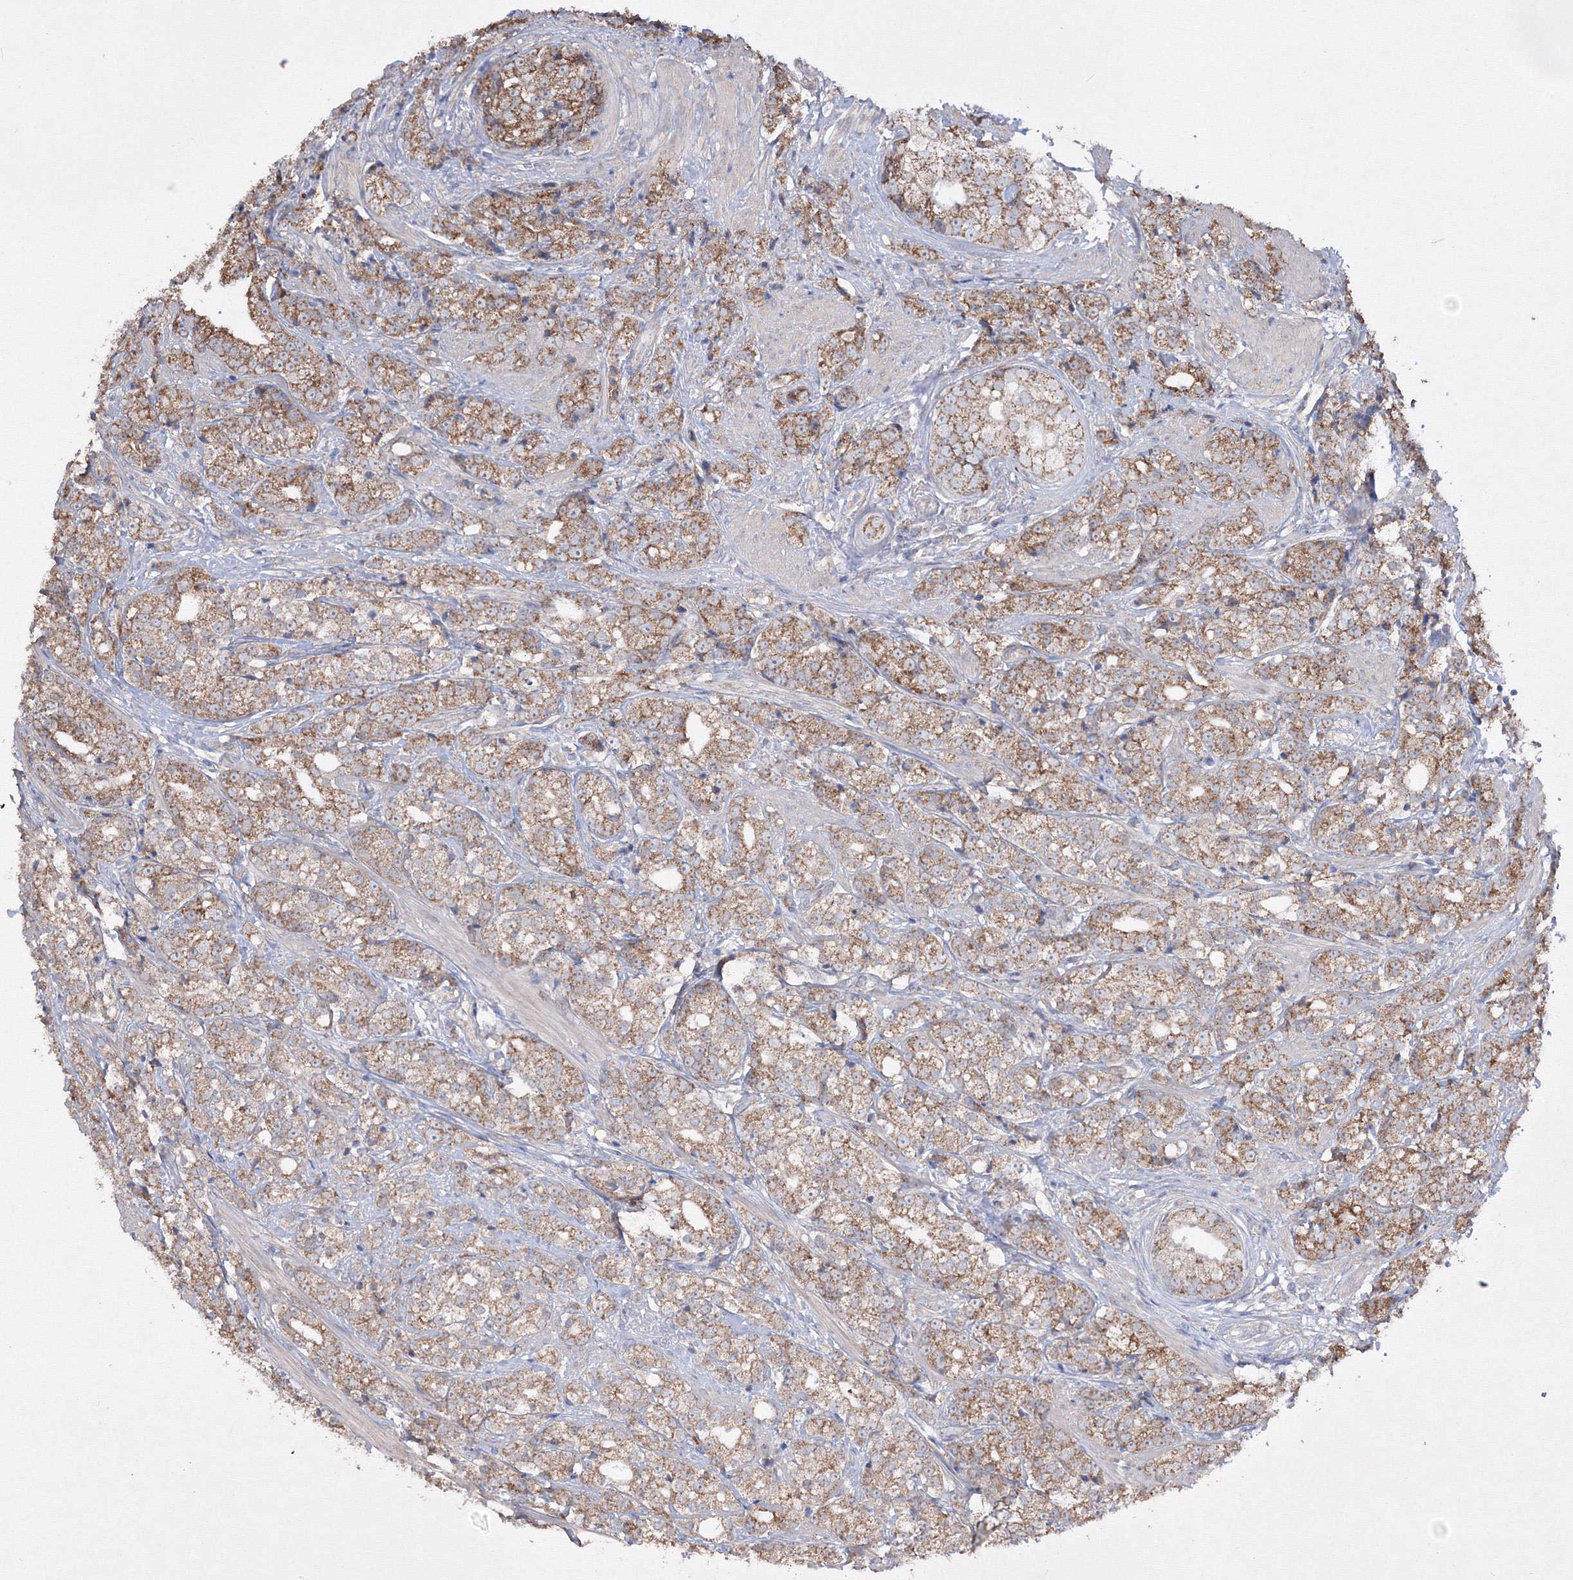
{"staining": {"intensity": "moderate", "quantity": "25%-75%", "location": "cytoplasmic/membranous"}, "tissue": "prostate cancer", "cell_type": "Tumor cells", "image_type": "cancer", "snomed": [{"axis": "morphology", "description": "Adenocarcinoma, High grade"}, {"axis": "topography", "description": "Prostate"}], "caption": "Human prostate high-grade adenocarcinoma stained with a protein marker exhibits moderate staining in tumor cells.", "gene": "GRSF1", "patient": {"sex": "male", "age": 69}}